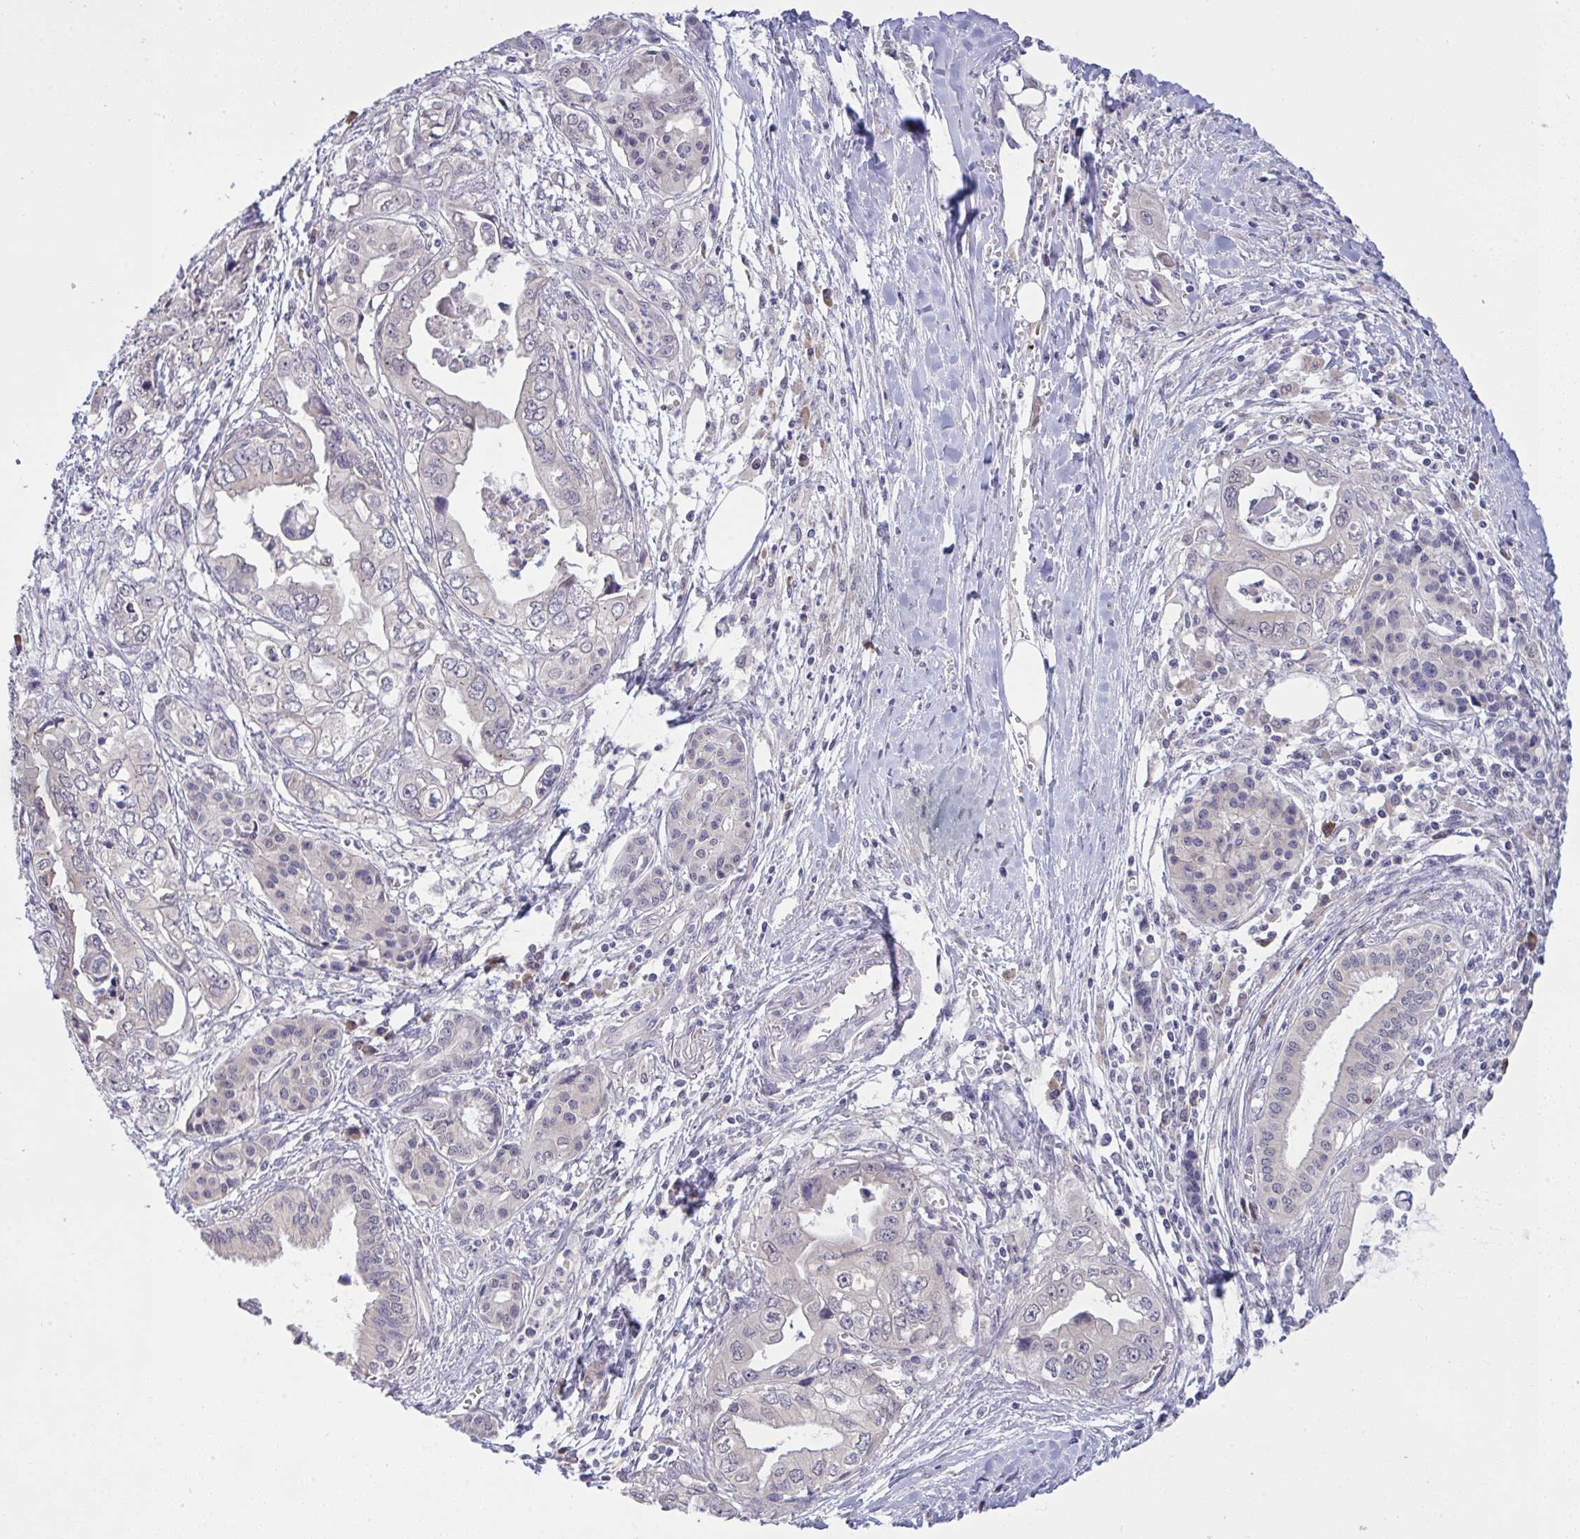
{"staining": {"intensity": "negative", "quantity": "none", "location": "none"}, "tissue": "pancreatic cancer", "cell_type": "Tumor cells", "image_type": "cancer", "snomed": [{"axis": "morphology", "description": "Adenocarcinoma, NOS"}, {"axis": "topography", "description": "Pancreas"}], "caption": "Pancreatic adenocarcinoma stained for a protein using immunohistochemistry (IHC) shows no staining tumor cells.", "gene": "TMEM41A", "patient": {"sex": "male", "age": 68}}